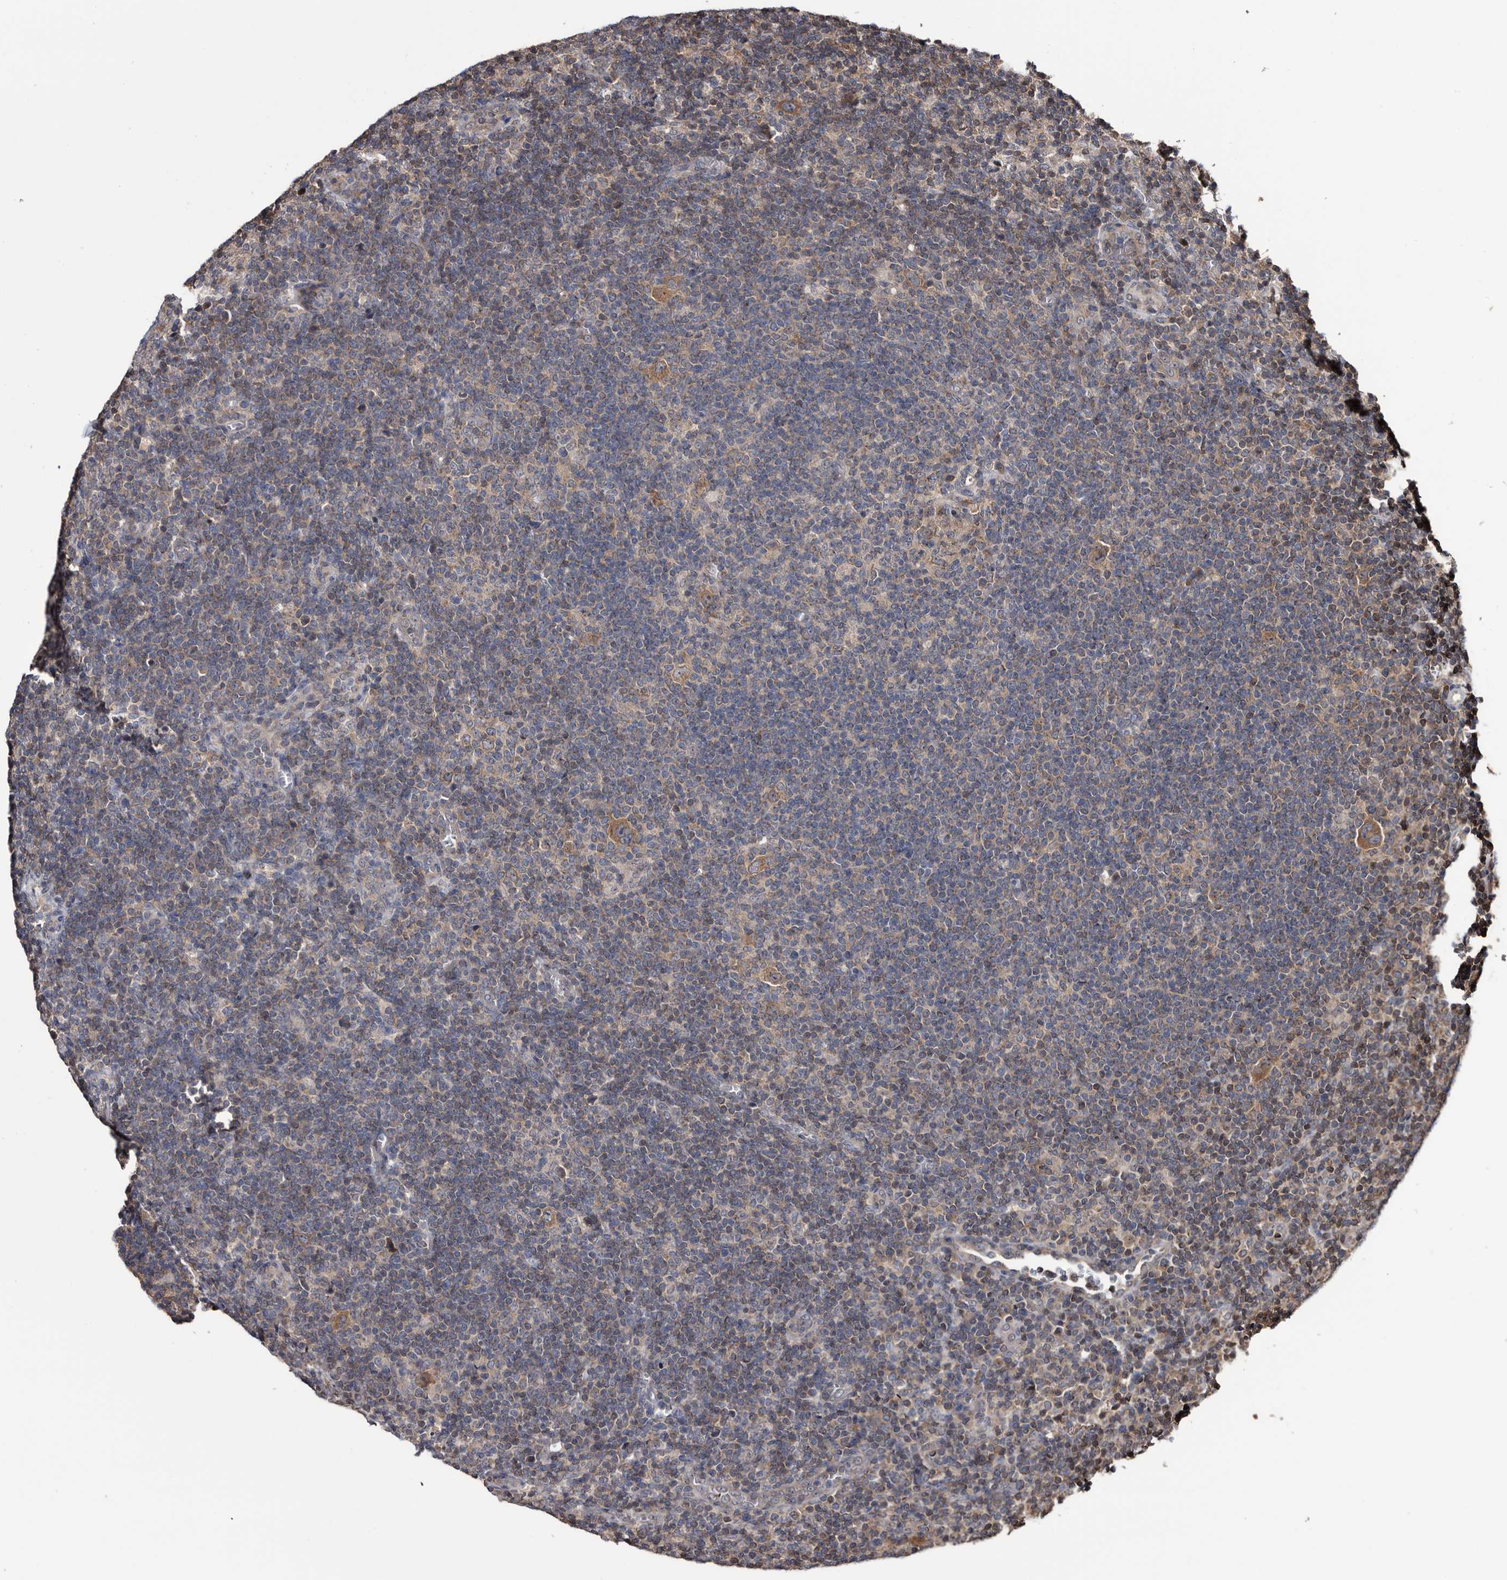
{"staining": {"intensity": "moderate", "quantity": ">75%", "location": "cytoplasmic/membranous"}, "tissue": "lymphoma", "cell_type": "Tumor cells", "image_type": "cancer", "snomed": [{"axis": "morphology", "description": "Hodgkin's disease, NOS"}, {"axis": "topography", "description": "Lymph node"}], "caption": "Lymphoma stained with a brown dye shows moderate cytoplasmic/membranous positive expression in approximately >75% of tumor cells.", "gene": "TTI2", "patient": {"sex": "female", "age": 57}}